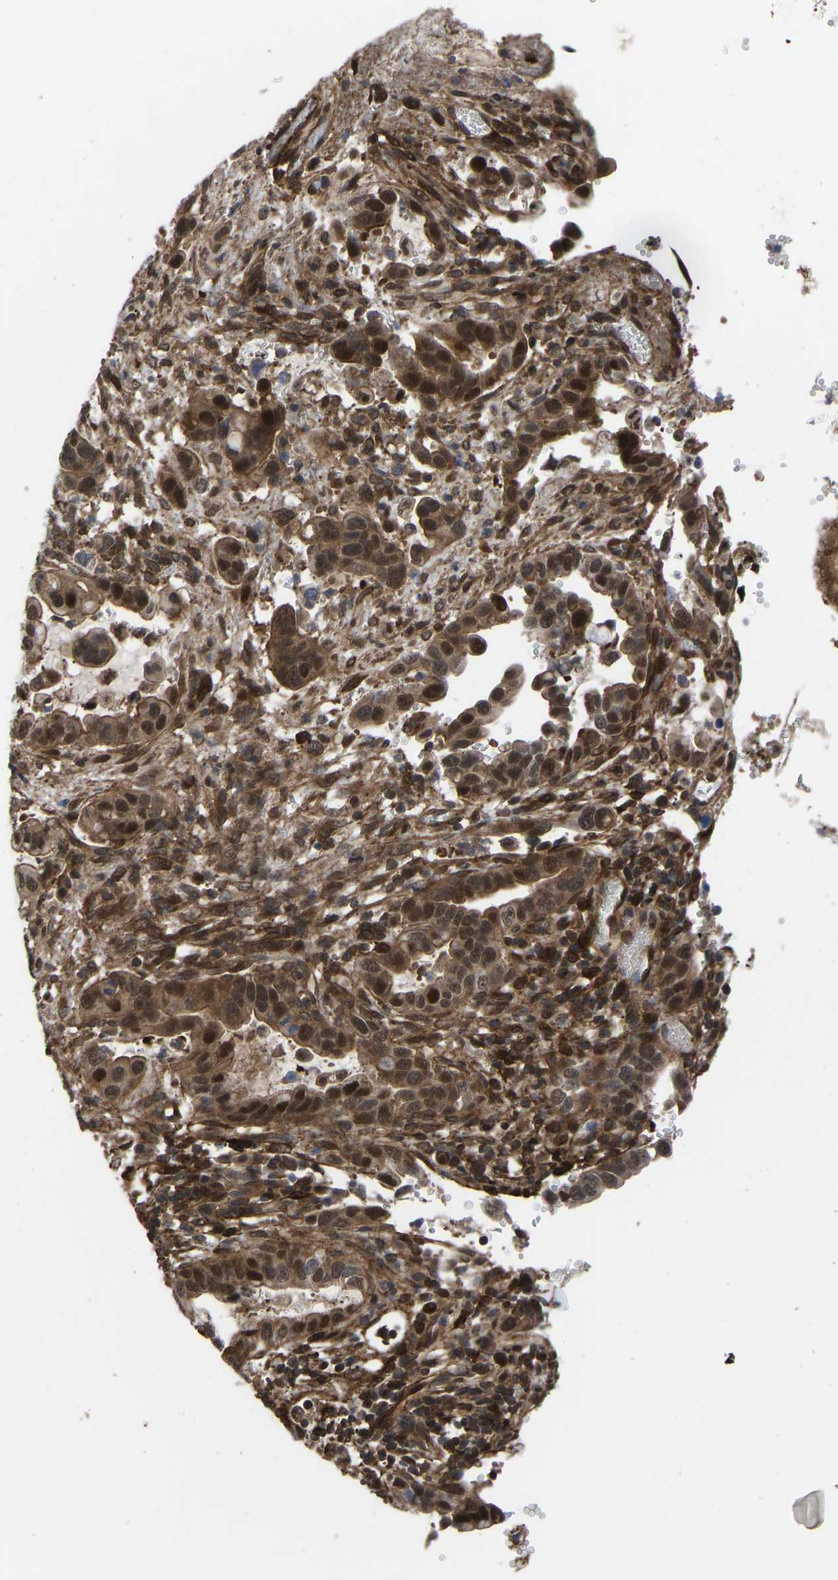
{"staining": {"intensity": "strong", "quantity": ">75%", "location": "cytoplasmic/membranous,nuclear"}, "tissue": "pancreatic cancer", "cell_type": "Tumor cells", "image_type": "cancer", "snomed": [{"axis": "morphology", "description": "Adenocarcinoma, NOS"}, {"axis": "topography", "description": "Pancreas"}], "caption": "Human pancreatic cancer (adenocarcinoma) stained for a protein (brown) reveals strong cytoplasmic/membranous and nuclear positive staining in approximately >75% of tumor cells.", "gene": "CYP7B1", "patient": {"sex": "female", "age": 70}}